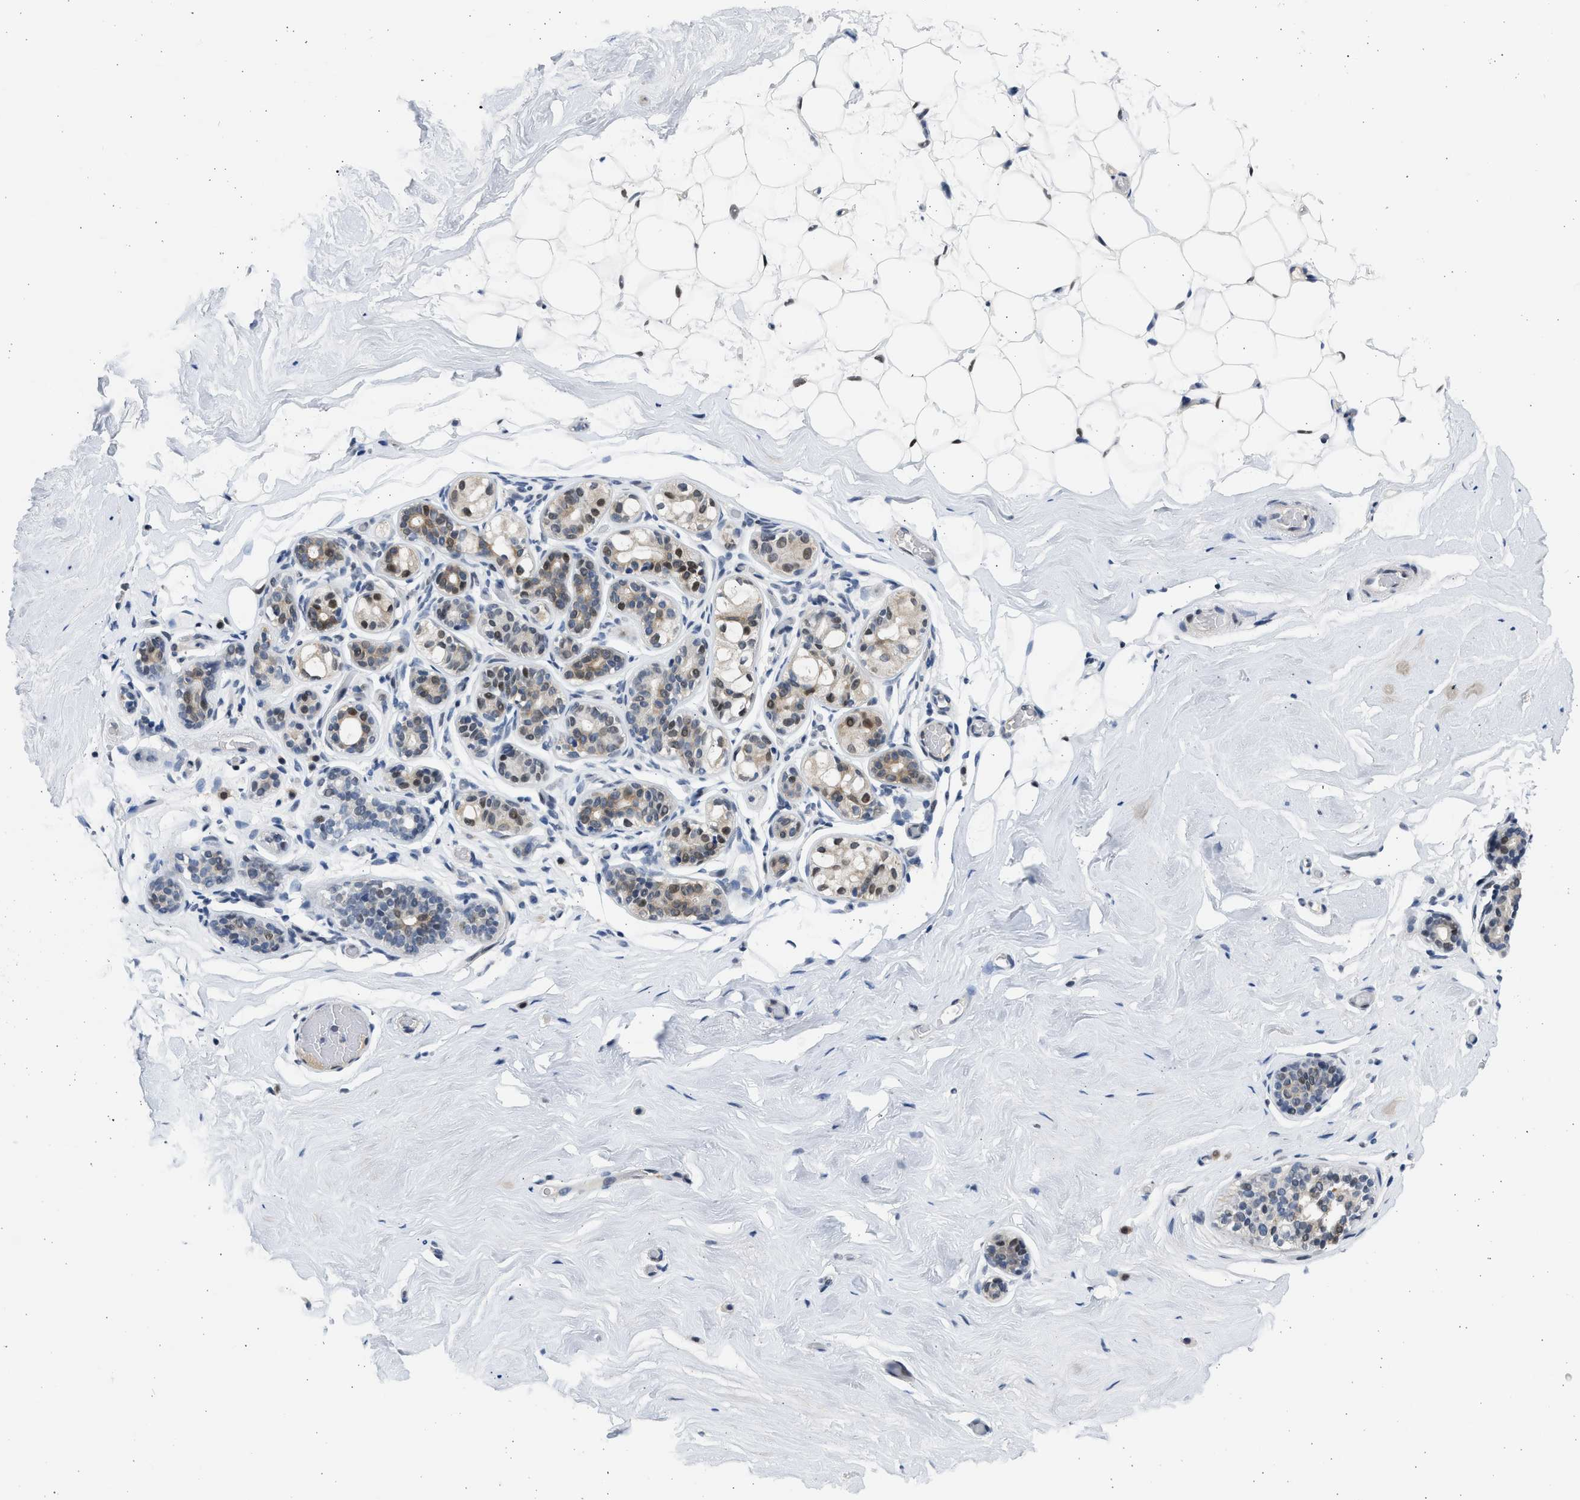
{"staining": {"intensity": "negative", "quantity": "none", "location": "none"}, "tissue": "breast", "cell_type": "Adipocytes", "image_type": "normal", "snomed": [{"axis": "morphology", "description": "Normal tissue, NOS"}, {"axis": "topography", "description": "Breast"}], "caption": "Image shows no significant protein staining in adipocytes of benign breast.", "gene": "HMGN3", "patient": {"sex": "female", "age": 75}}